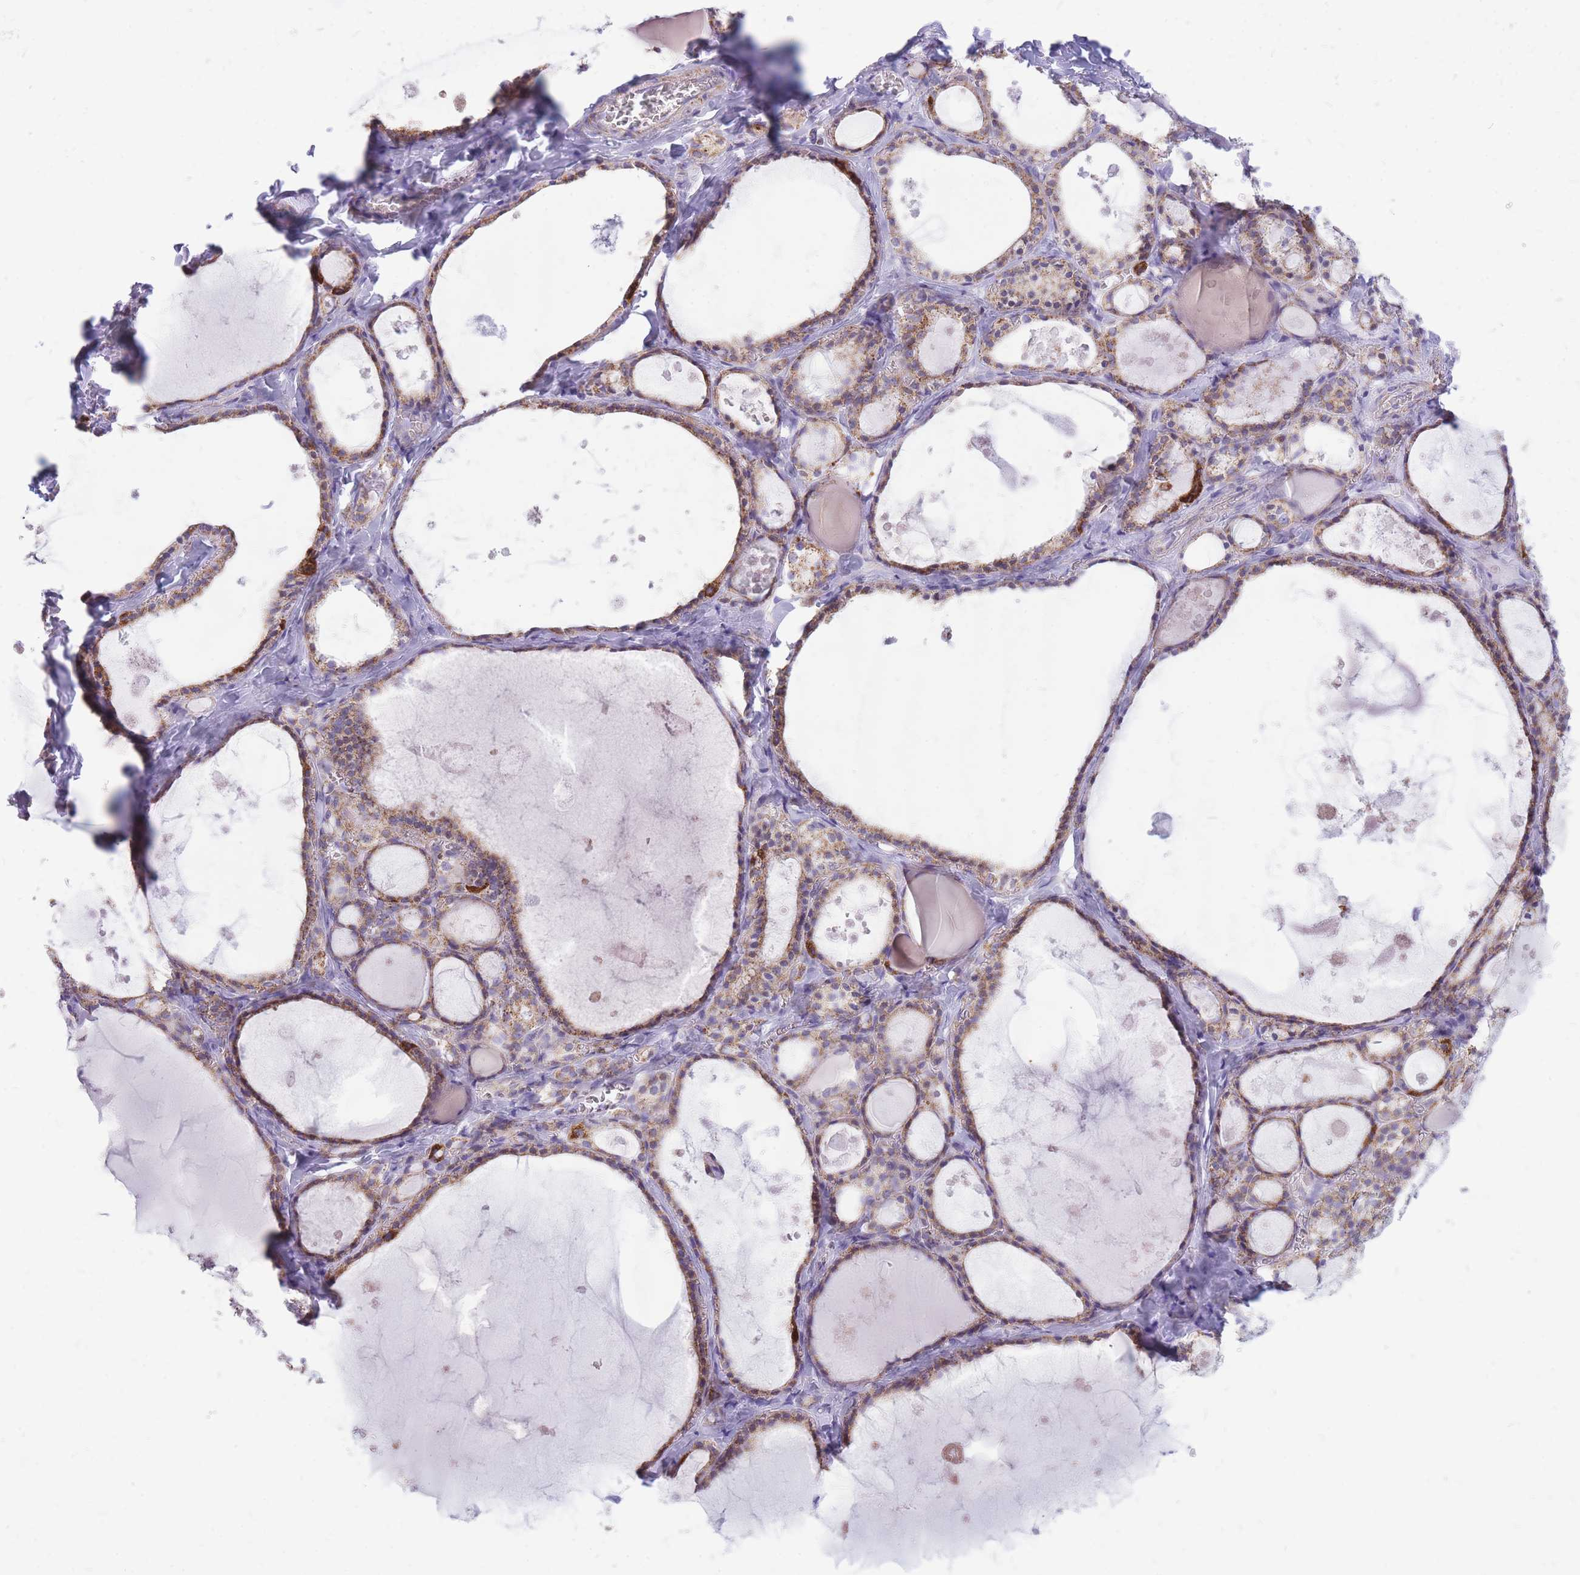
{"staining": {"intensity": "moderate", "quantity": ">75%", "location": "cytoplasmic/membranous"}, "tissue": "thyroid gland", "cell_type": "Glandular cells", "image_type": "normal", "snomed": [{"axis": "morphology", "description": "Normal tissue, NOS"}, {"axis": "topography", "description": "Thyroid gland"}], "caption": "This is a histology image of immunohistochemistry (IHC) staining of normal thyroid gland, which shows moderate staining in the cytoplasmic/membranous of glandular cells.", "gene": "PCSK1", "patient": {"sex": "male", "age": 56}}